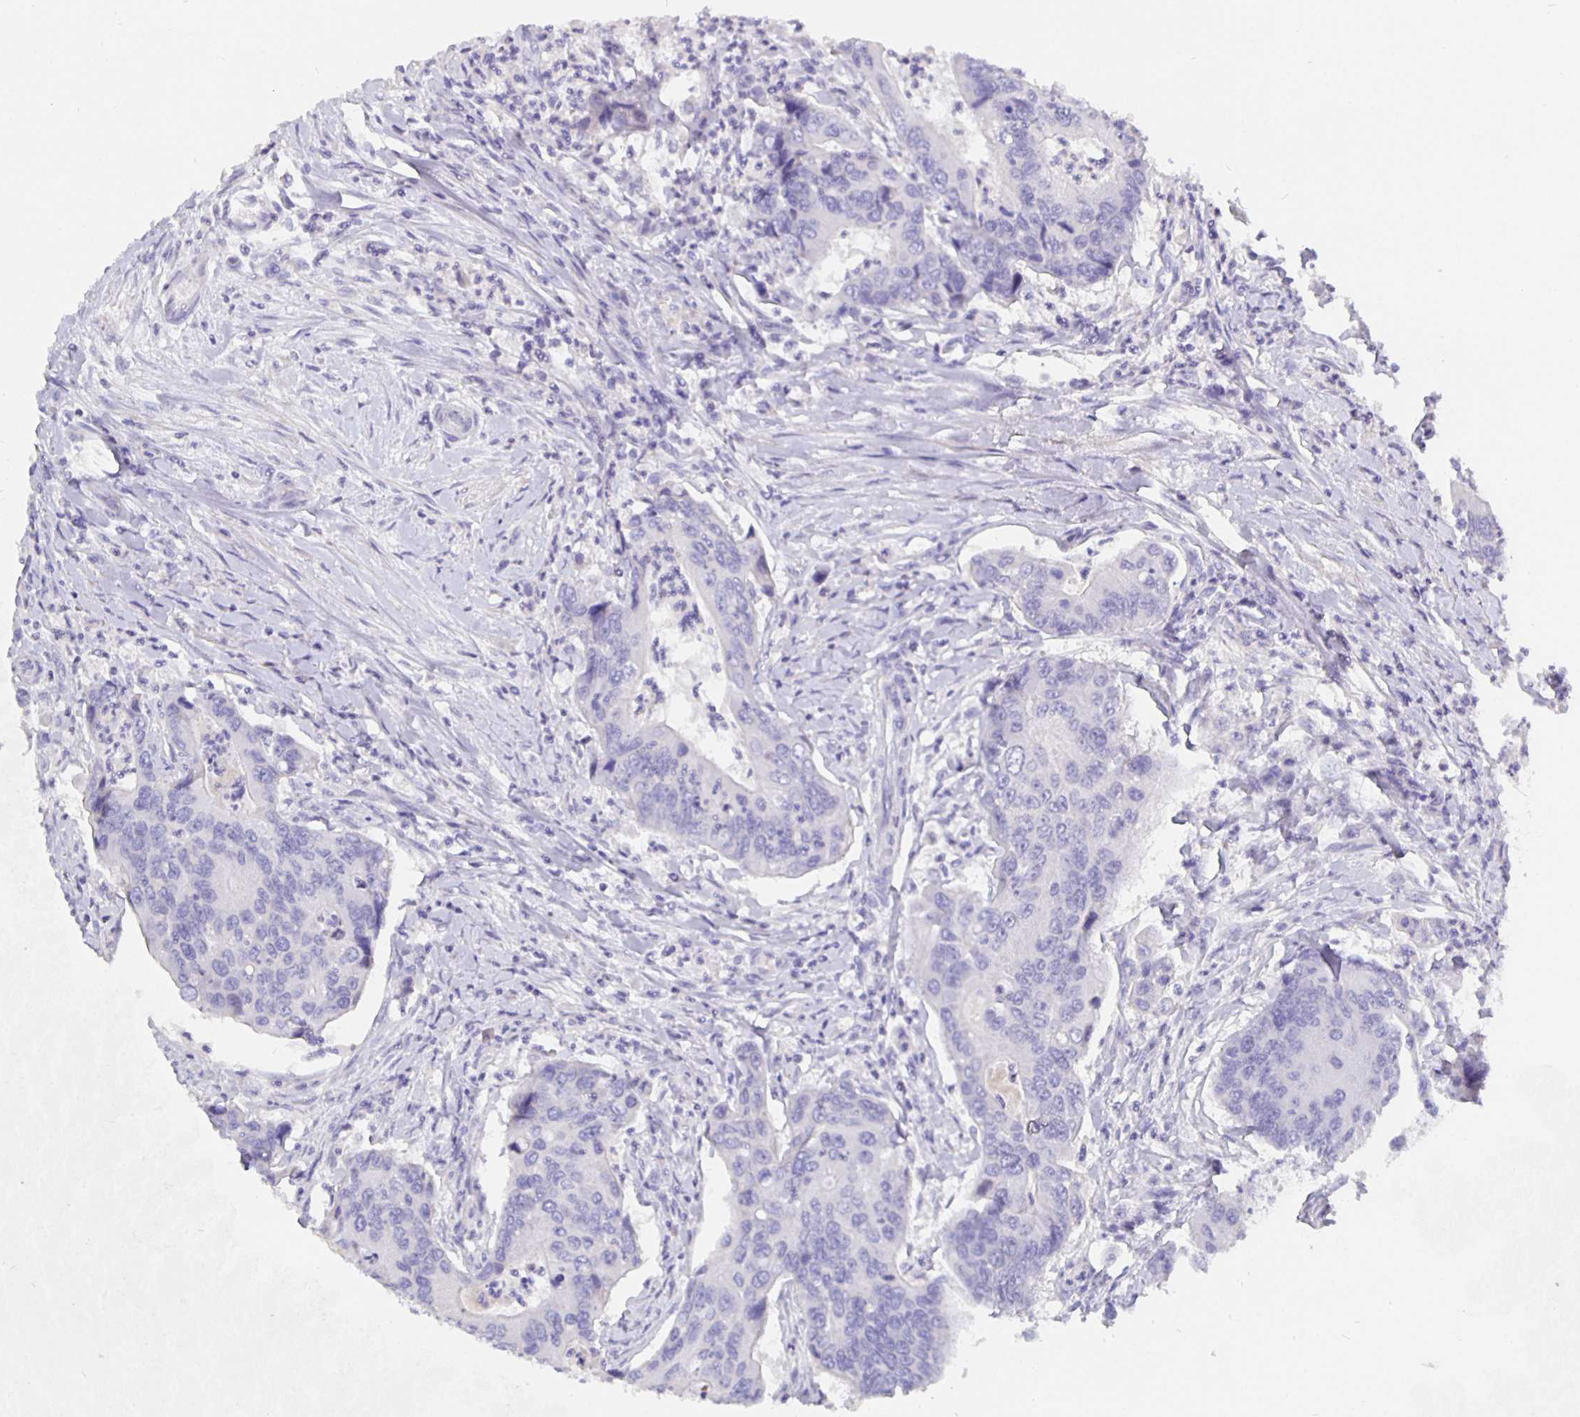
{"staining": {"intensity": "negative", "quantity": "none", "location": "none"}, "tissue": "colorectal cancer", "cell_type": "Tumor cells", "image_type": "cancer", "snomed": [{"axis": "morphology", "description": "Adenocarcinoma, NOS"}, {"axis": "topography", "description": "Colon"}], "caption": "Colorectal adenocarcinoma was stained to show a protein in brown. There is no significant staining in tumor cells. (Brightfield microscopy of DAB (3,3'-diaminobenzidine) immunohistochemistry (IHC) at high magnification).", "gene": "CFAP74", "patient": {"sex": "female", "age": 67}}